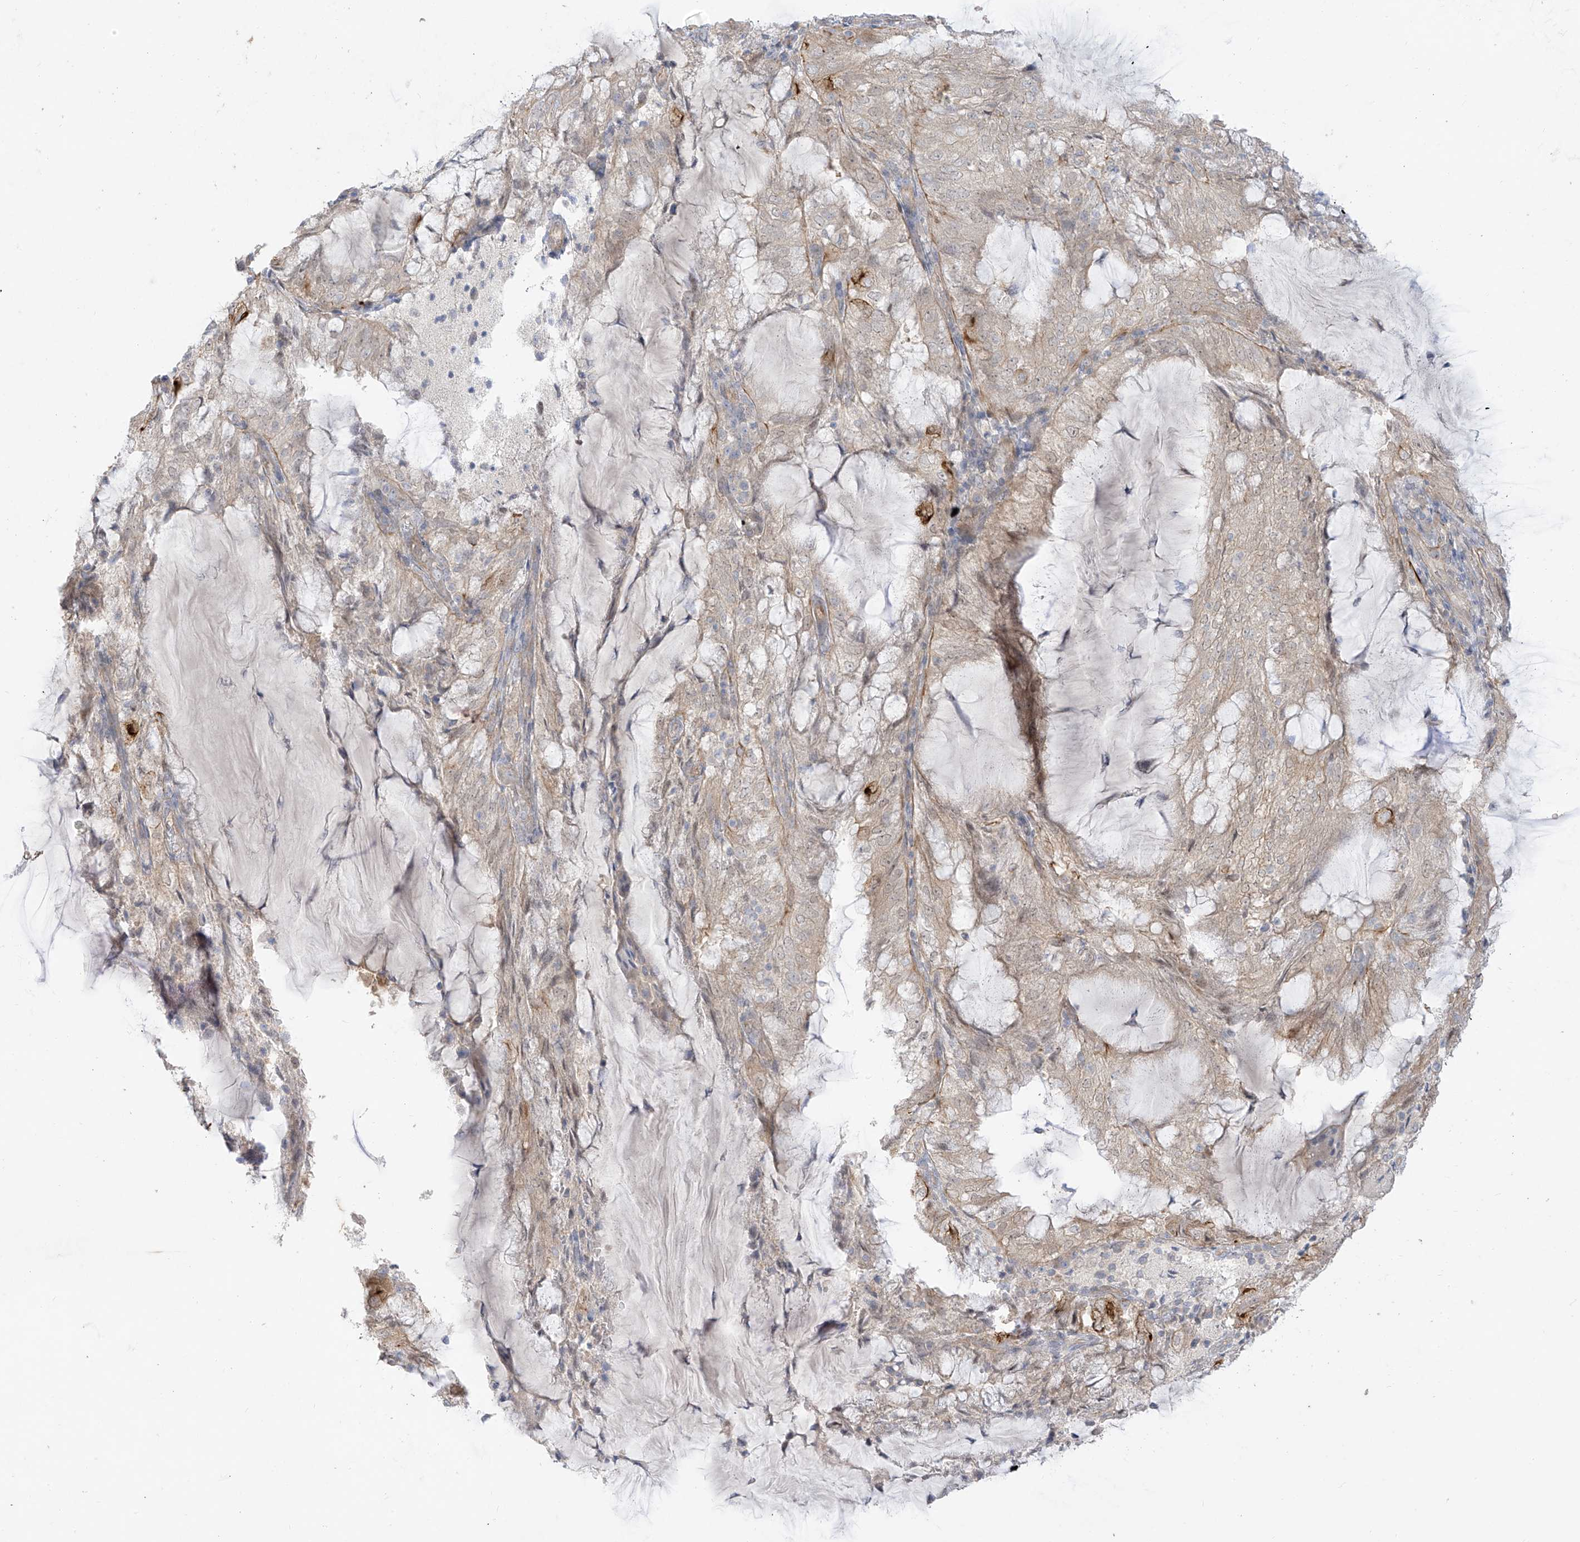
{"staining": {"intensity": "weak", "quantity": "<25%", "location": "cytoplasmic/membranous"}, "tissue": "endometrial cancer", "cell_type": "Tumor cells", "image_type": "cancer", "snomed": [{"axis": "morphology", "description": "Adenocarcinoma, NOS"}, {"axis": "topography", "description": "Endometrium"}], "caption": "DAB immunohistochemical staining of human endometrial adenocarcinoma reveals no significant expression in tumor cells.", "gene": "EIPR1", "patient": {"sex": "female", "age": 81}}